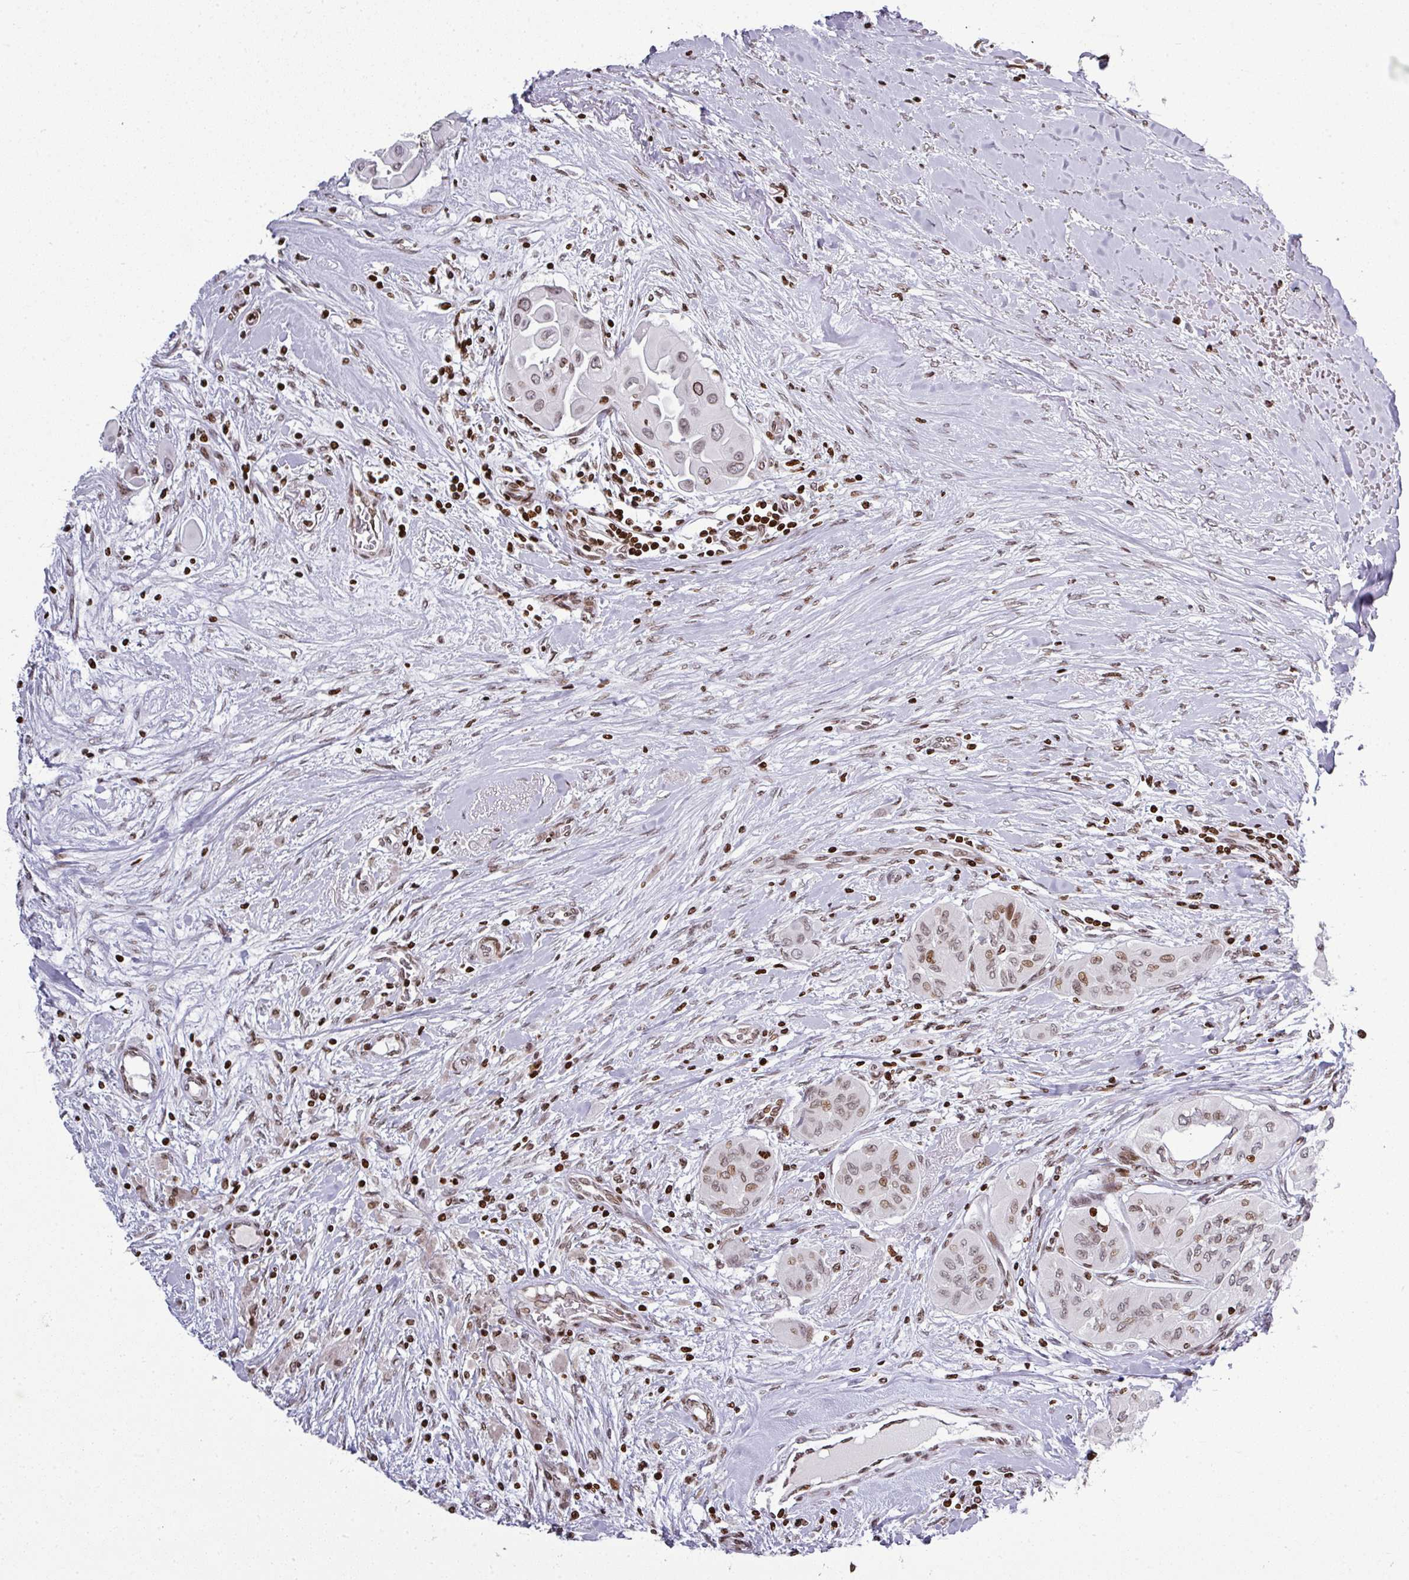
{"staining": {"intensity": "weak", "quantity": ">75%", "location": "nuclear"}, "tissue": "thyroid cancer", "cell_type": "Tumor cells", "image_type": "cancer", "snomed": [{"axis": "morphology", "description": "Papillary adenocarcinoma, NOS"}, {"axis": "topography", "description": "Thyroid gland"}], "caption": "Human thyroid papillary adenocarcinoma stained with a protein marker reveals weak staining in tumor cells.", "gene": "RASL11A", "patient": {"sex": "female", "age": 59}}